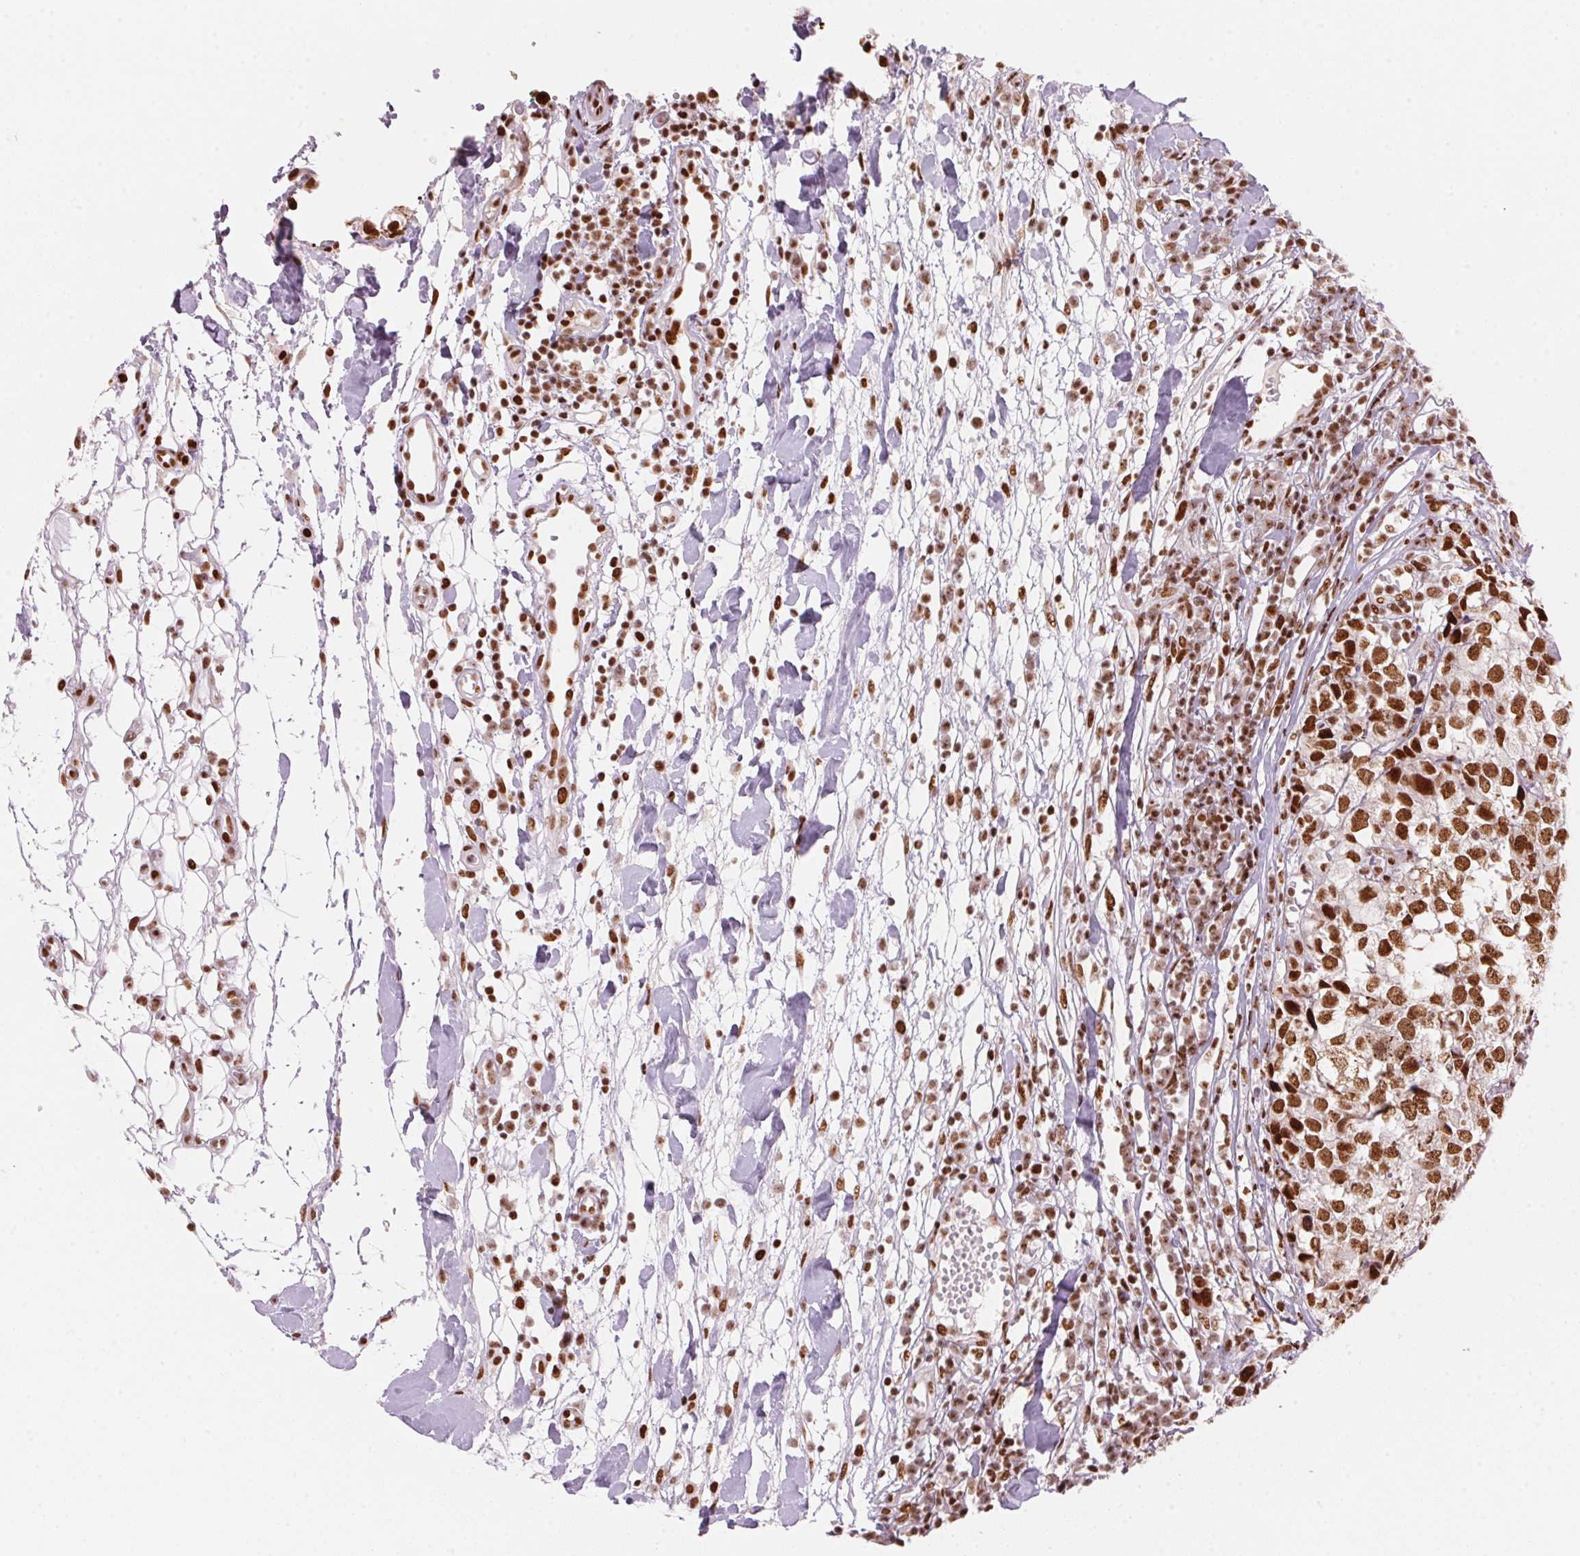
{"staining": {"intensity": "strong", "quantity": ">75%", "location": "nuclear"}, "tissue": "breast cancer", "cell_type": "Tumor cells", "image_type": "cancer", "snomed": [{"axis": "morphology", "description": "Duct carcinoma"}, {"axis": "topography", "description": "Breast"}], "caption": "Protein staining by immunohistochemistry (IHC) reveals strong nuclear staining in approximately >75% of tumor cells in breast cancer.", "gene": "NXF1", "patient": {"sex": "female", "age": 30}}